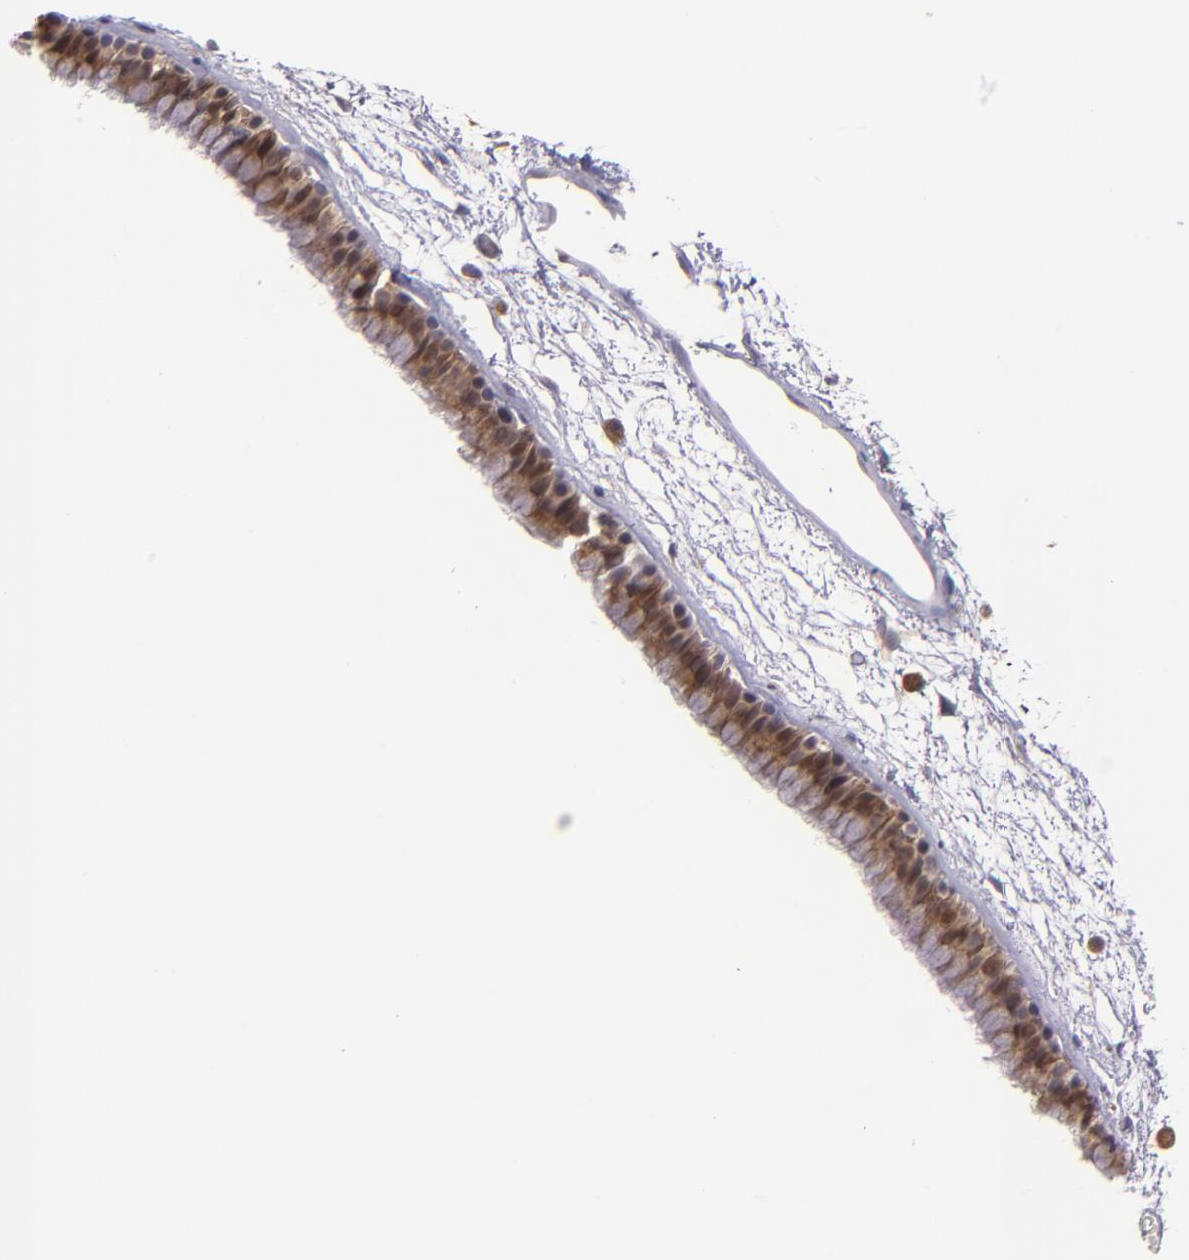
{"staining": {"intensity": "moderate", "quantity": ">75%", "location": "cytoplasmic/membranous"}, "tissue": "nasopharynx", "cell_type": "Respiratory epithelial cells", "image_type": "normal", "snomed": [{"axis": "morphology", "description": "Normal tissue, NOS"}, {"axis": "morphology", "description": "Inflammation, NOS"}, {"axis": "topography", "description": "Nasopharynx"}], "caption": "DAB (3,3'-diaminobenzidine) immunohistochemical staining of normal human nasopharynx shows moderate cytoplasmic/membranous protein staining in approximately >75% of respiratory epithelial cells.", "gene": "FHIT", "patient": {"sex": "male", "age": 48}}